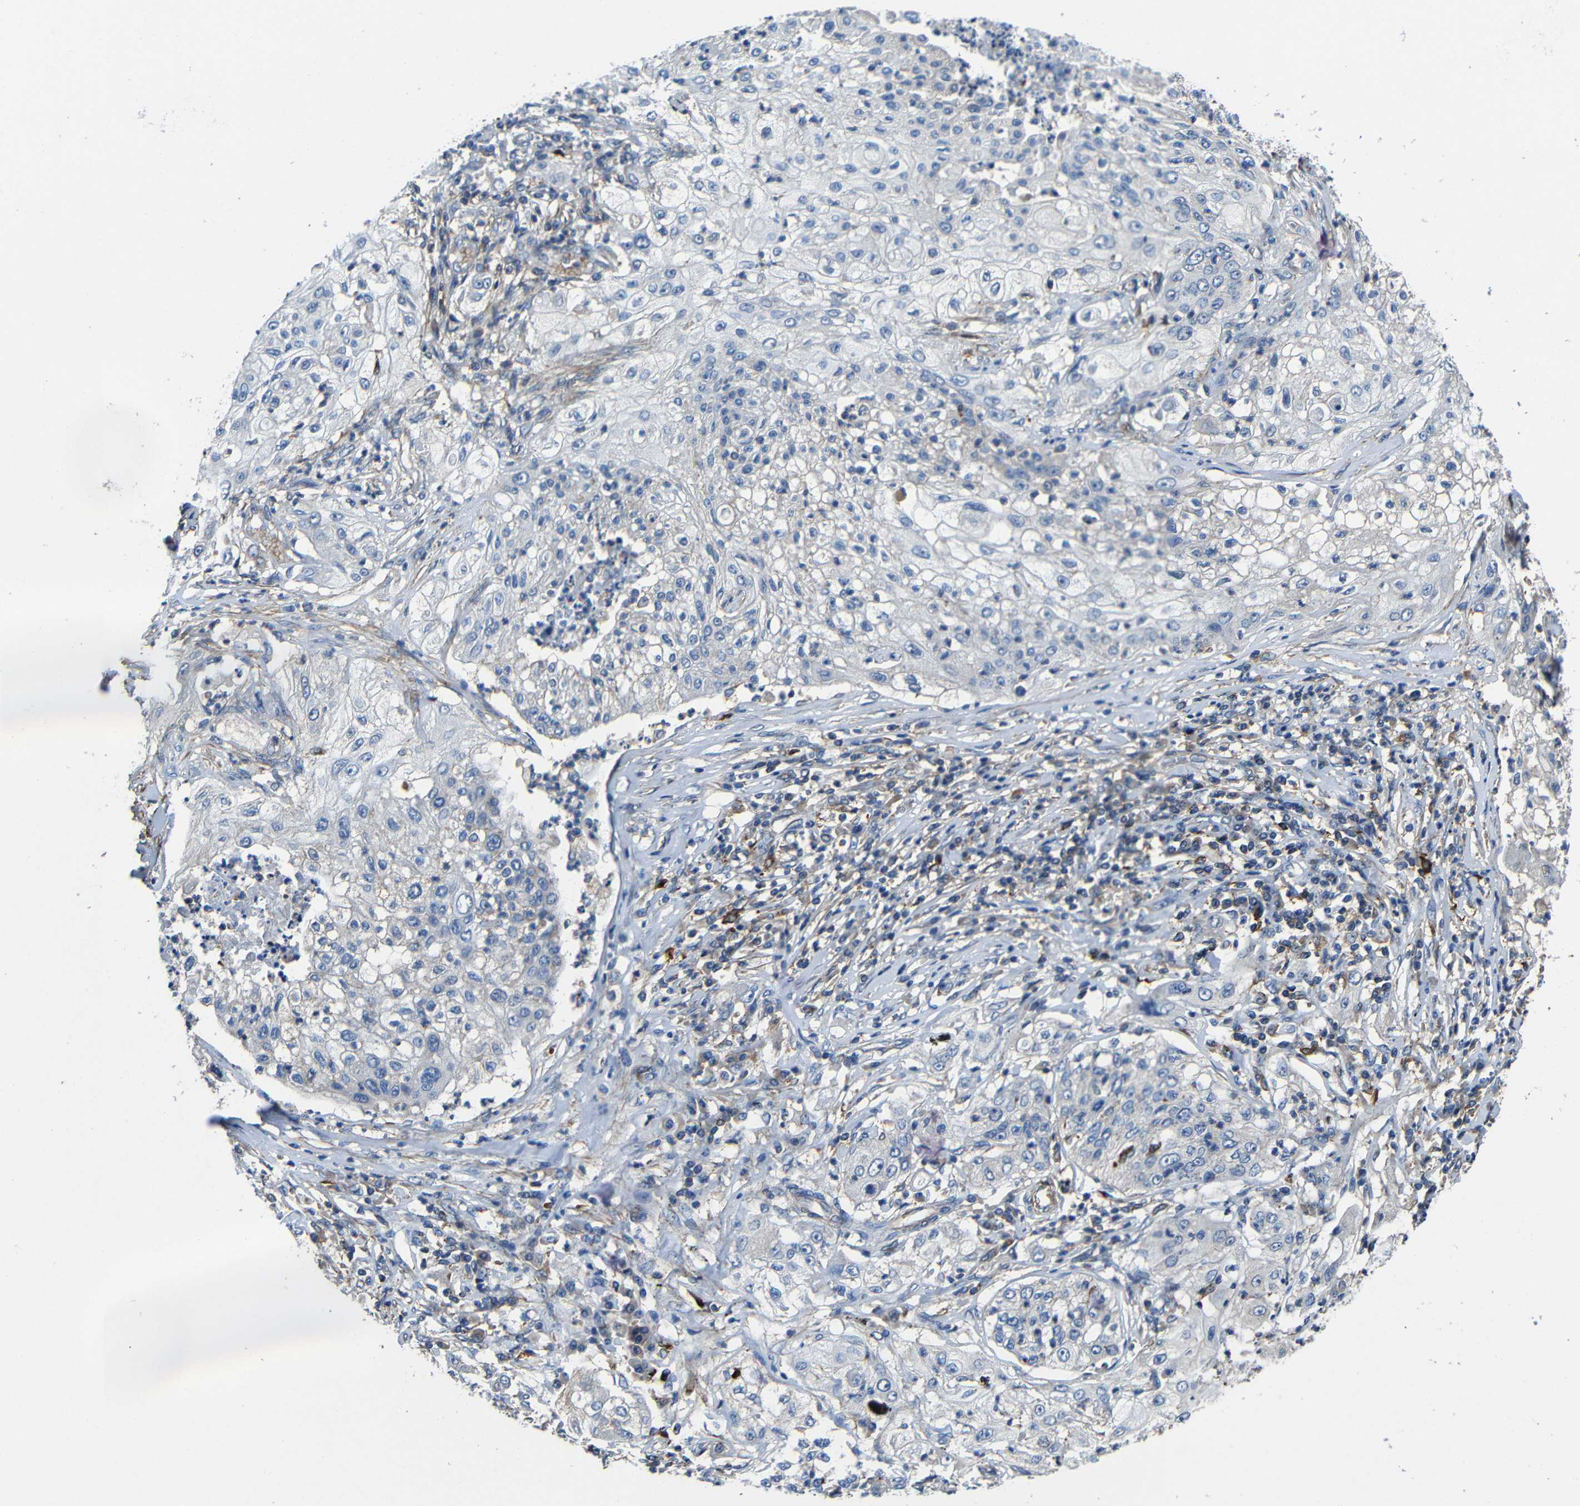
{"staining": {"intensity": "negative", "quantity": "none", "location": "none"}, "tissue": "lung cancer", "cell_type": "Tumor cells", "image_type": "cancer", "snomed": [{"axis": "morphology", "description": "Inflammation, NOS"}, {"axis": "morphology", "description": "Squamous cell carcinoma, NOS"}, {"axis": "topography", "description": "Lymph node"}, {"axis": "topography", "description": "Soft tissue"}, {"axis": "topography", "description": "Lung"}], "caption": "A micrograph of human lung cancer is negative for staining in tumor cells. Nuclei are stained in blue.", "gene": "GDI1", "patient": {"sex": "male", "age": 66}}